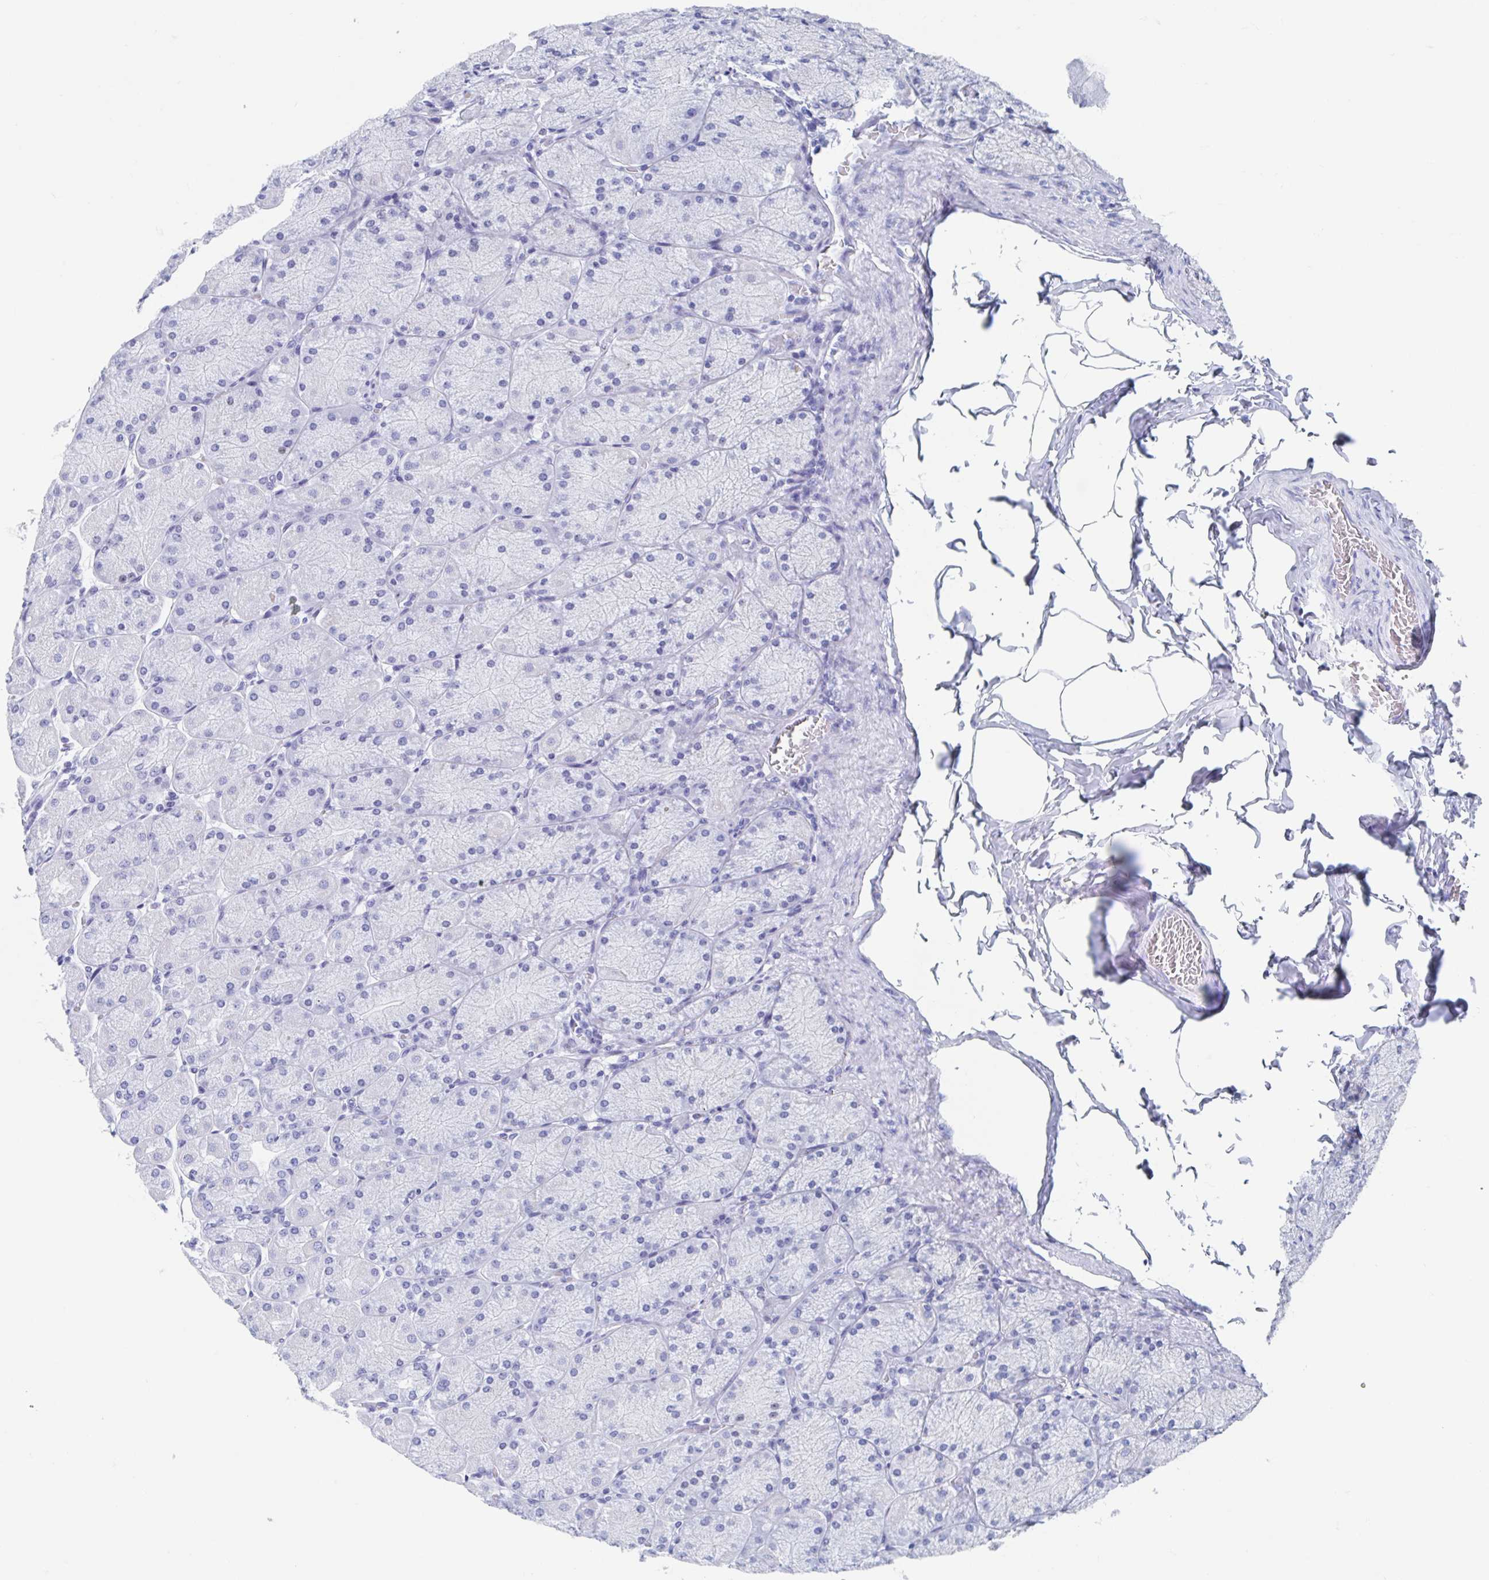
{"staining": {"intensity": "negative", "quantity": "none", "location": "none"}, "tissue": "stomach", "cell_type": "Glandular cells", "image_type": "normal", "snomed": [{"axis": "morphology", "description": "Normal tissue, NOS"}, {"axis": "topography", "description": "Stomach, upper"}], "caption": "This is a histopathology image of immunohistochemistry staining of unremarkable stomach, which shows no staining in glandular cells.", "gene": "C10orf53", "patient": {"sex": "female", "age": 56}}